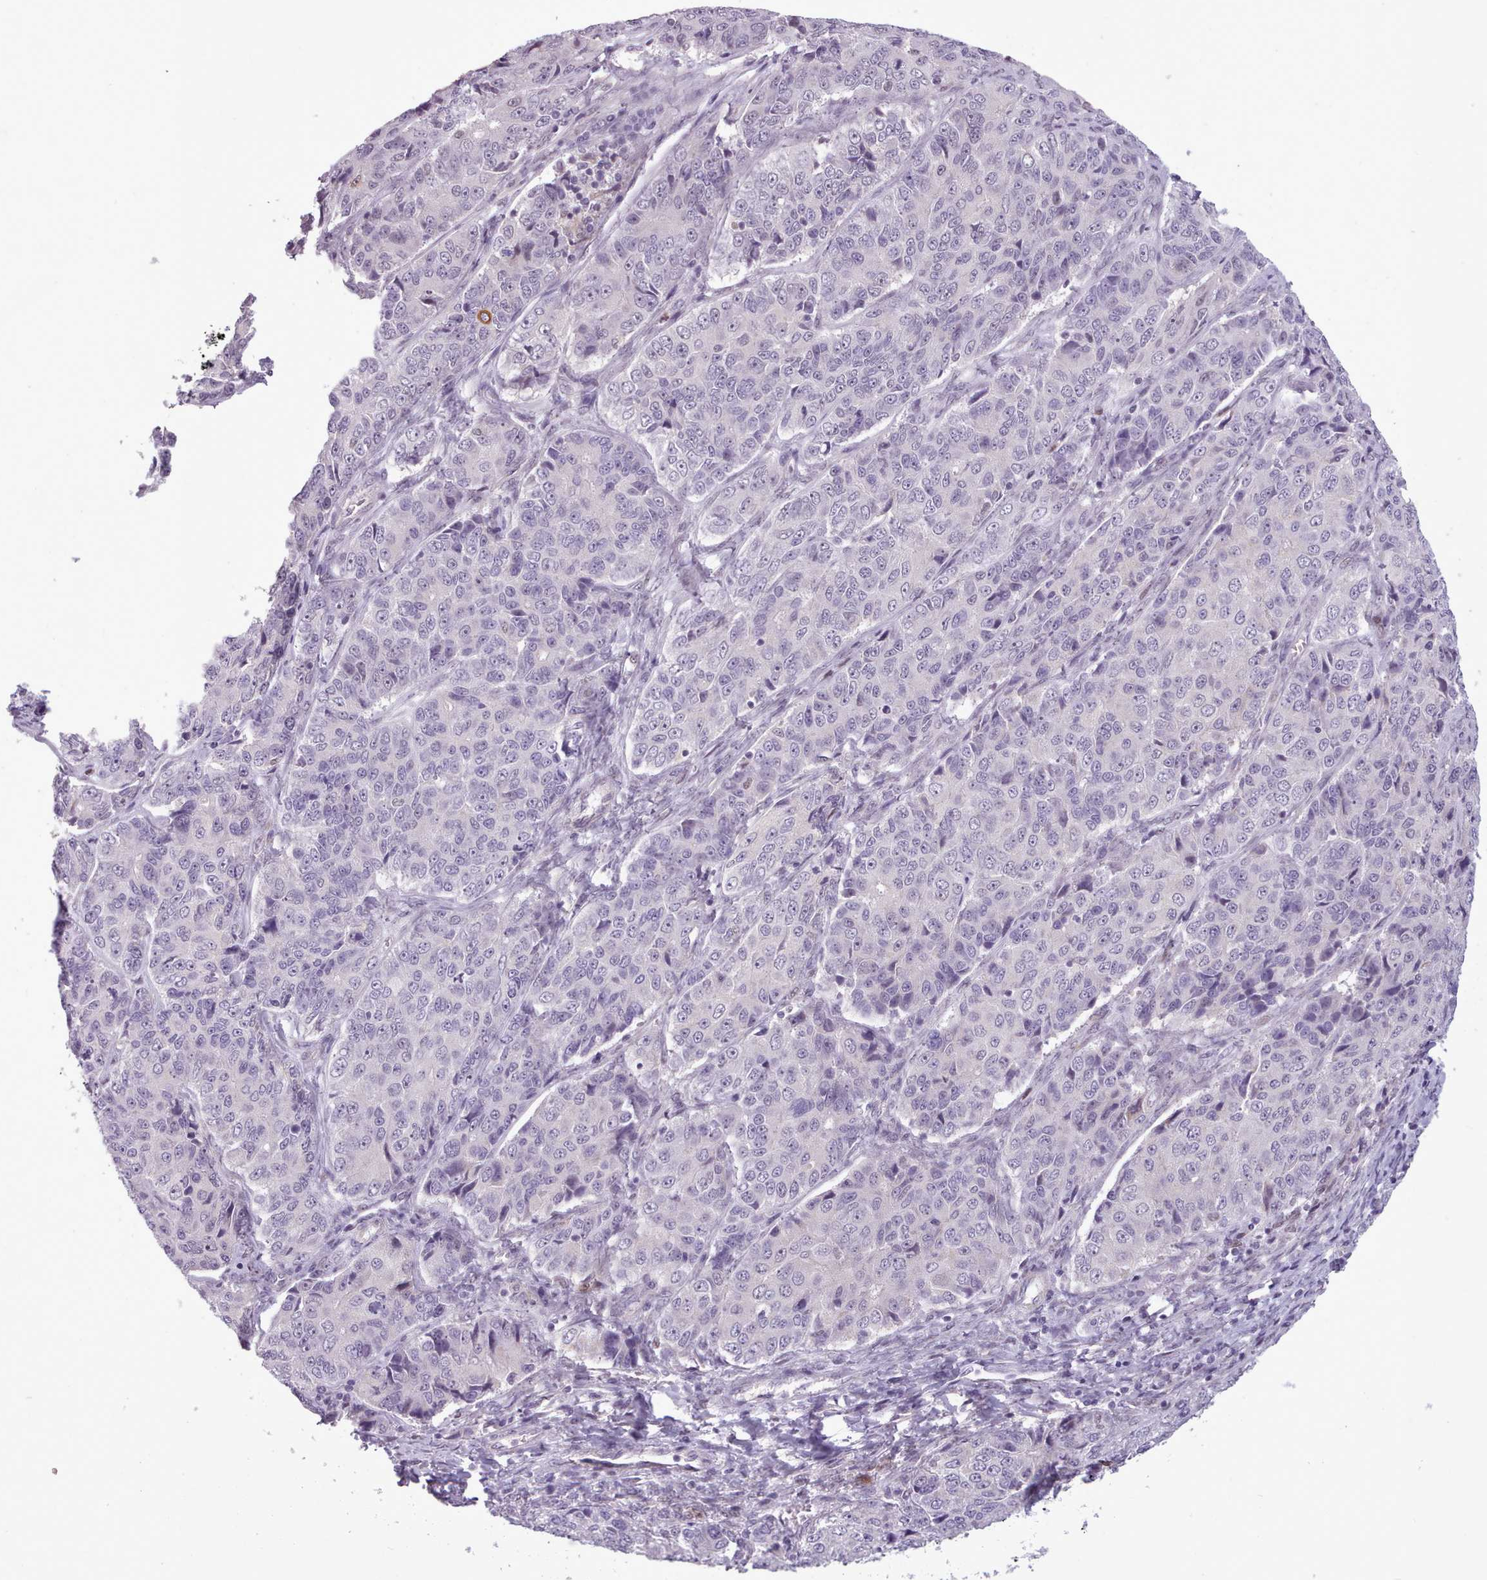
{"staining": {"intensity": "negative", "quantity": "none", "location": "none"}, "tissue": "ovarian cancer", "cell_type": "Tumor cells", "image_type": "cancer", "snomed": [{"axis": "morphology", "description": "Carcinoma, endometroid"}, {"axis": "topography", "description": "Ovary"}], "caption": "An IHC photomicrograph of ovarian cancer is shown. There is no staining in tumor cells of ovarian cancer.", "gene": "SLURP1", "patient": {"sex": "female", "age": 51}}